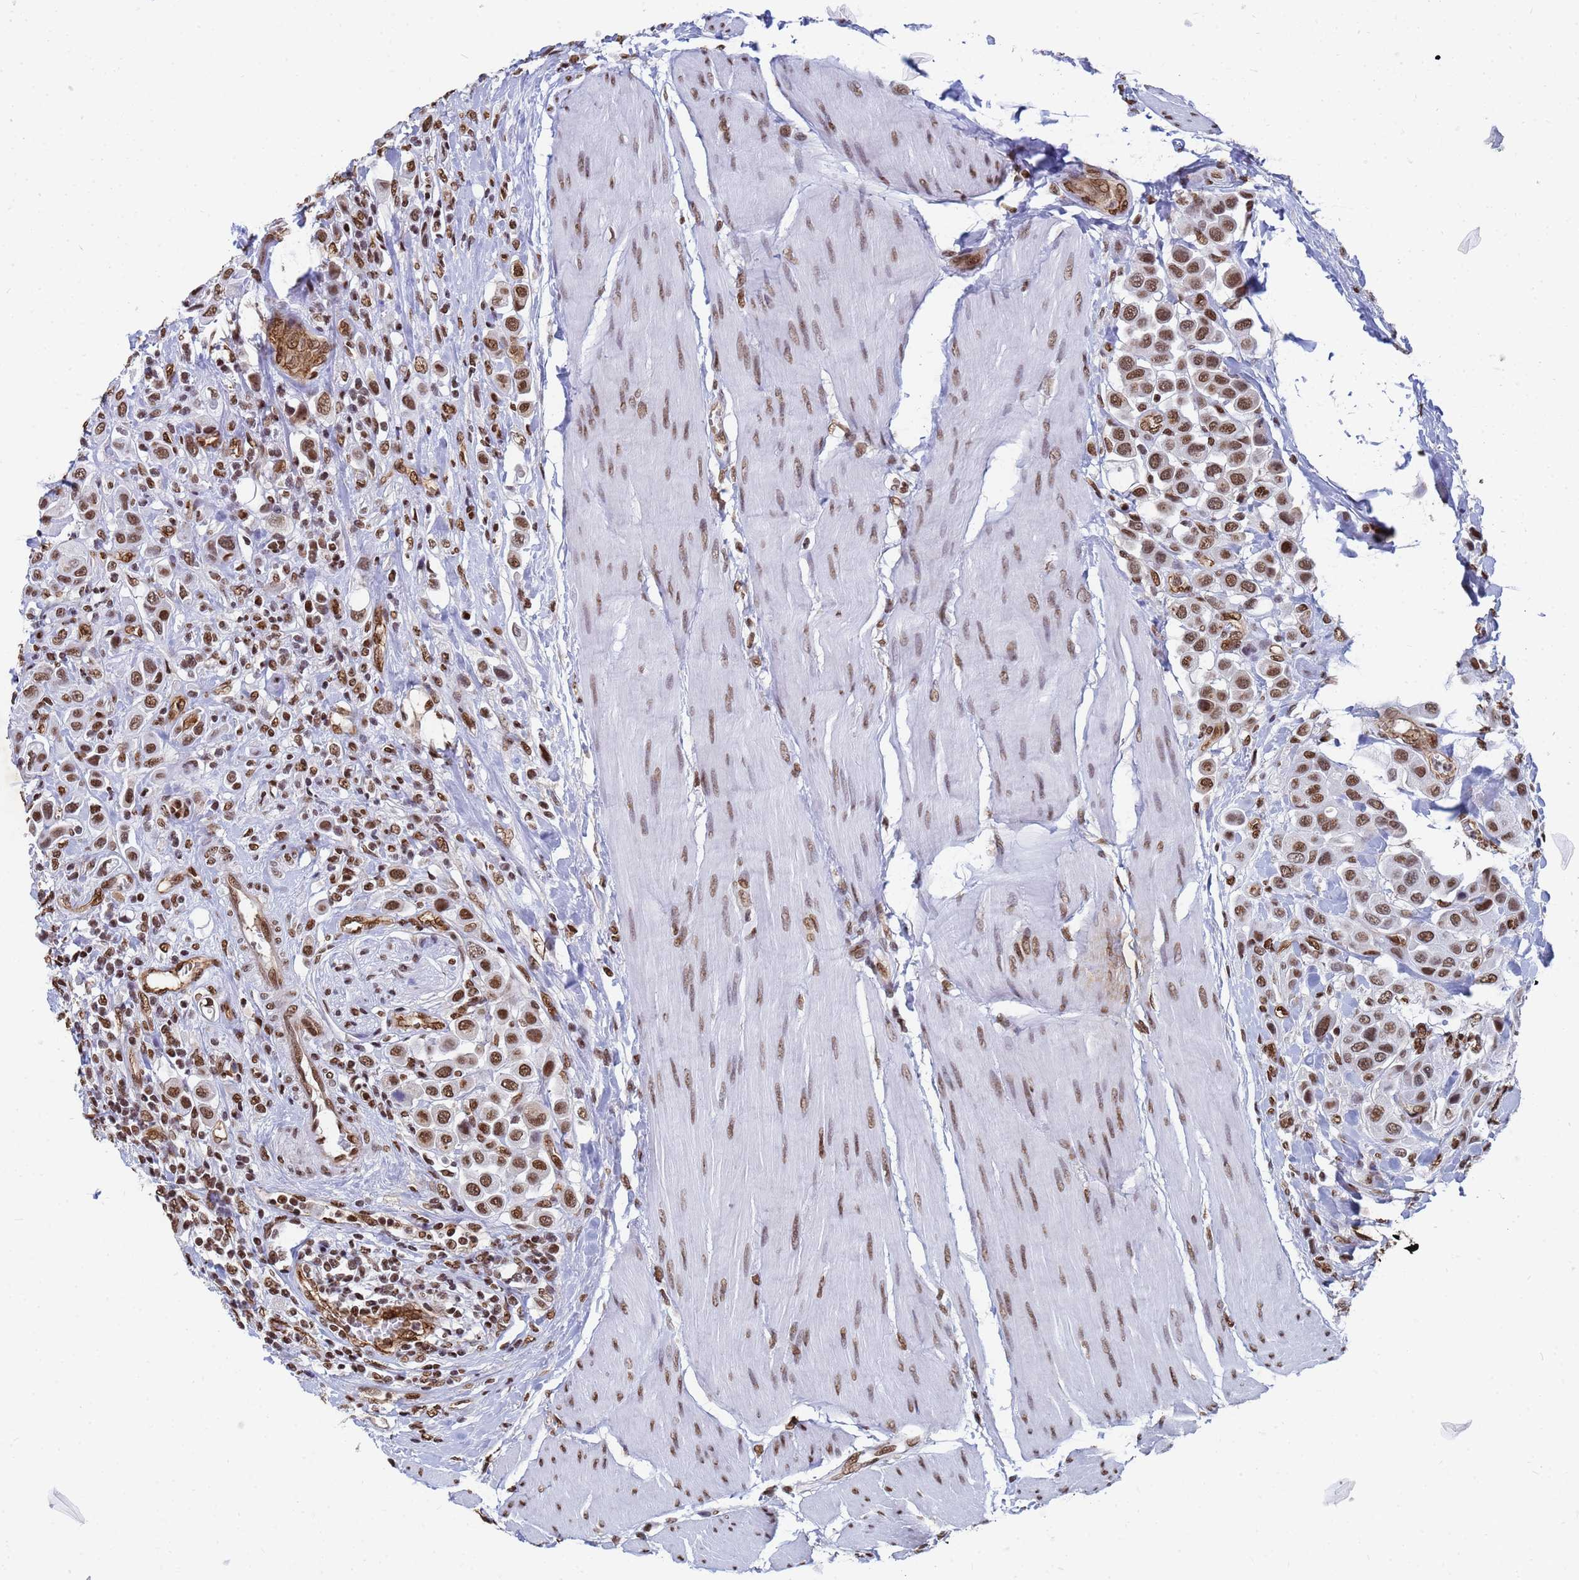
{"staining": {"intensity": "strong", "quantity": ">75%", "location": "nuclear"}, "tissue": "urothelial cancer", "cell_type": "Tumor cells", "image_type": "cancer", "snomed": [{"axis": "morphology", "description": "Urothelial carcinoma, High grade"}, {"axis": "topography", "description": "Urinary bladder"}], "caption": "This micrograph reveals urothelial carcinoma (high-grade) stained with immunohistochemistry to label a protein in brown. The nuclear of tumor cells show strong positivity for the protein. Nuclei are counter-stained blue.", "gene": "RAVER2", "patient": {"sex": "male", "age": 50}}